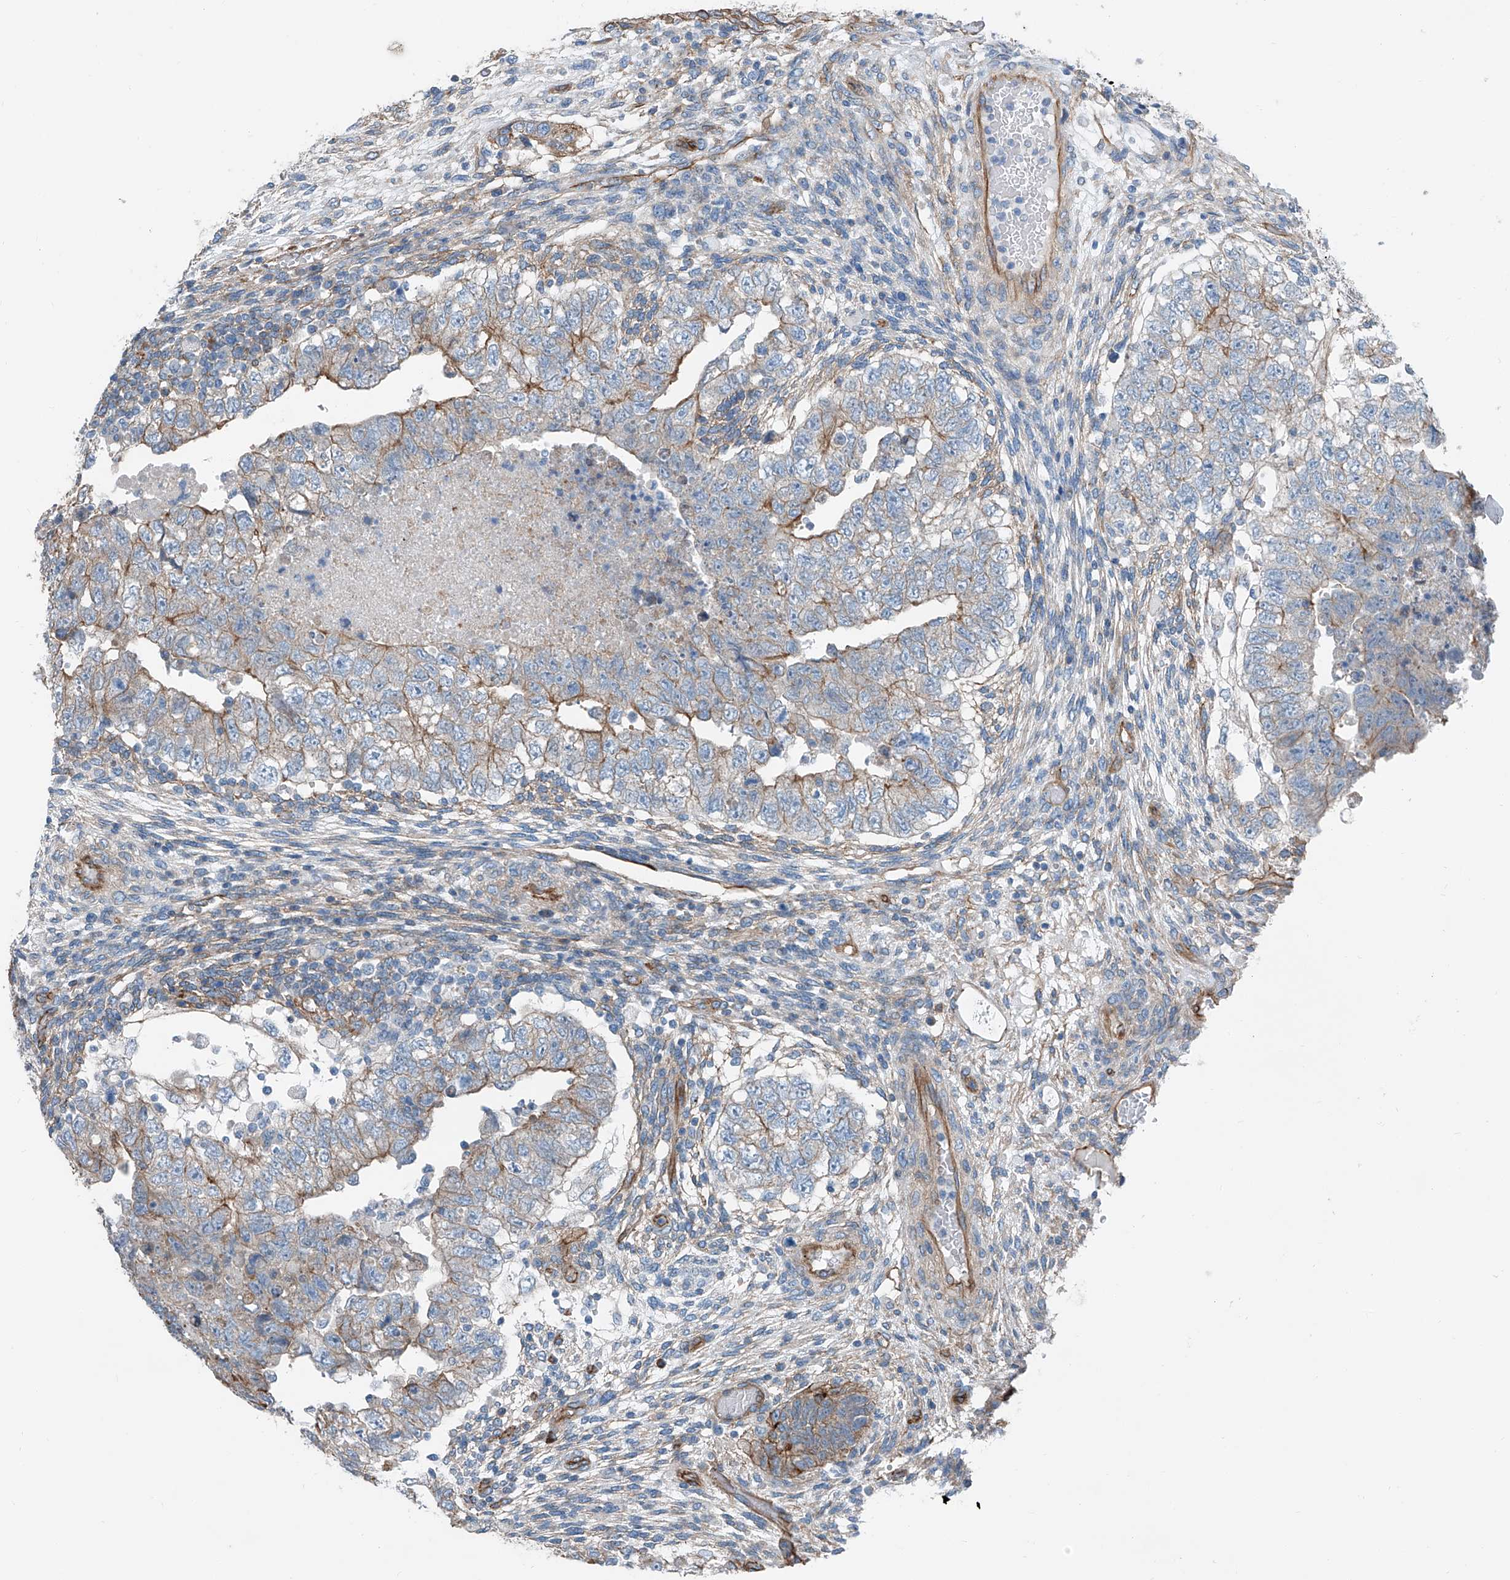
{"staining": {"intensity": "moderate", "quantity": "25%-75%", "location": "cytoplasmic/membranous"}, "tissue": "testis cancer", "cell_type": "Tumor cells", "image_type": "cancer", "snomed": [{"axis": "morphology", "description": "Carcinoma, Embryonal, NOS"}, {"axis": "topography", "description": "Testis"}], "caption": "Immunohistochemistry (IHC) (DAB (3,3'-diaminobenzidine)) staining of testis cancer reveals moderate cytoplasmic/membranous protein positivity in approximately 25%-75% of tumor cells. The staining was performed using DAB to visualize the protein expression in brown, while the nuclei were stained in blue with hematoxylin (Magnification: 20x).", "gene": "THEMIS2", "patient": {"sex": "male", "age": 36}}